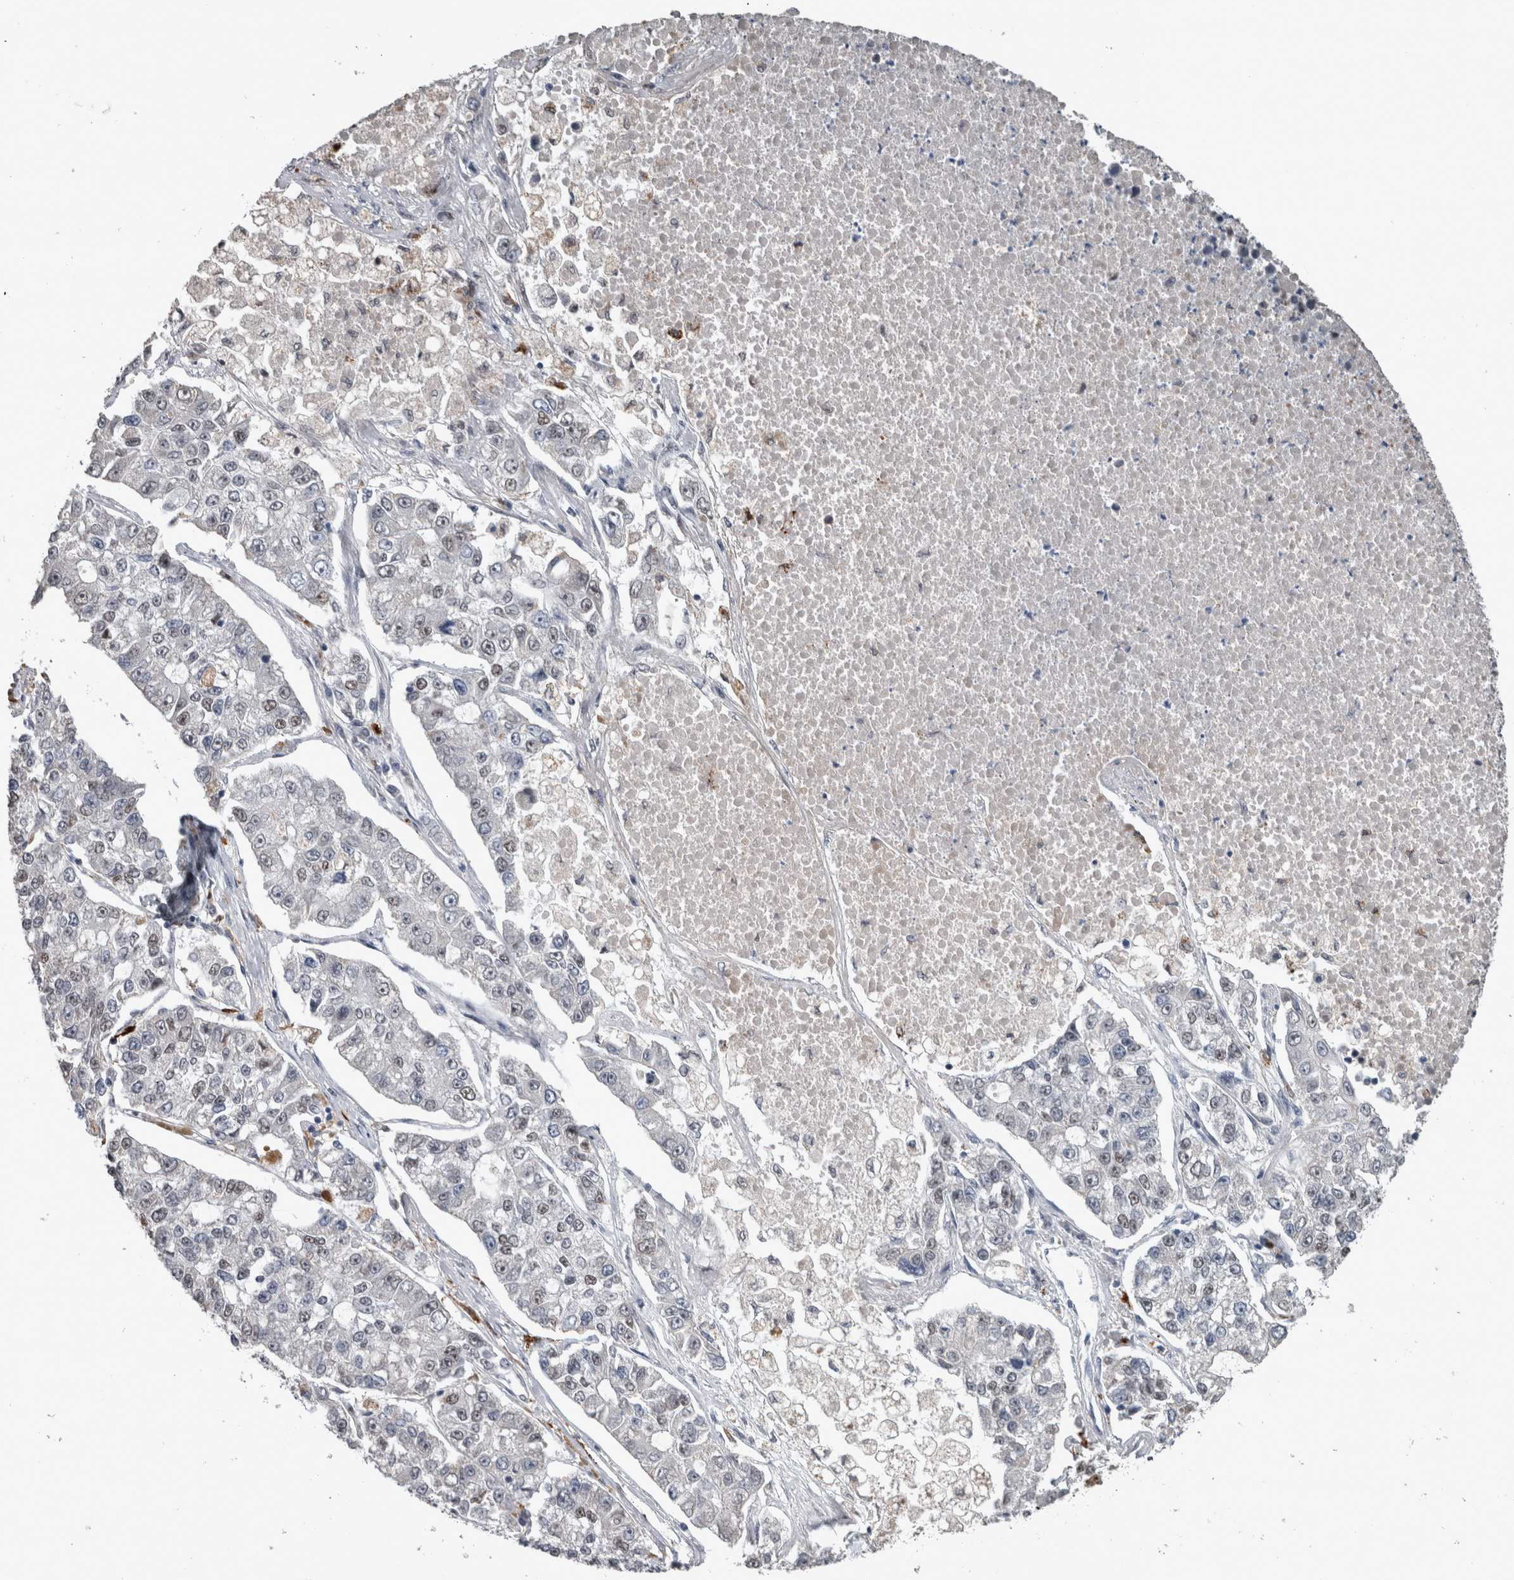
{"staining": {"intensity": "weak", "quantity": "25%-75%", "location": "nuclear"}, "tissue": "lung cancer", "cell_type": "Tumor cells", "image_type": "cancer", "snomed": [{"axis": "morphology", "description": "Adenocarcinoma, NOS"}, {"axis": "topography", "description": "Lung"}], "caption": "High-power microscopy captured an immunohistochemistry histopathology image of lung cancer, revealing weak nuclear positivity in approximately 25%-75% of tumor cells.", "gene": "POLD2", "patient": {"sex": "male", "age": 49}}